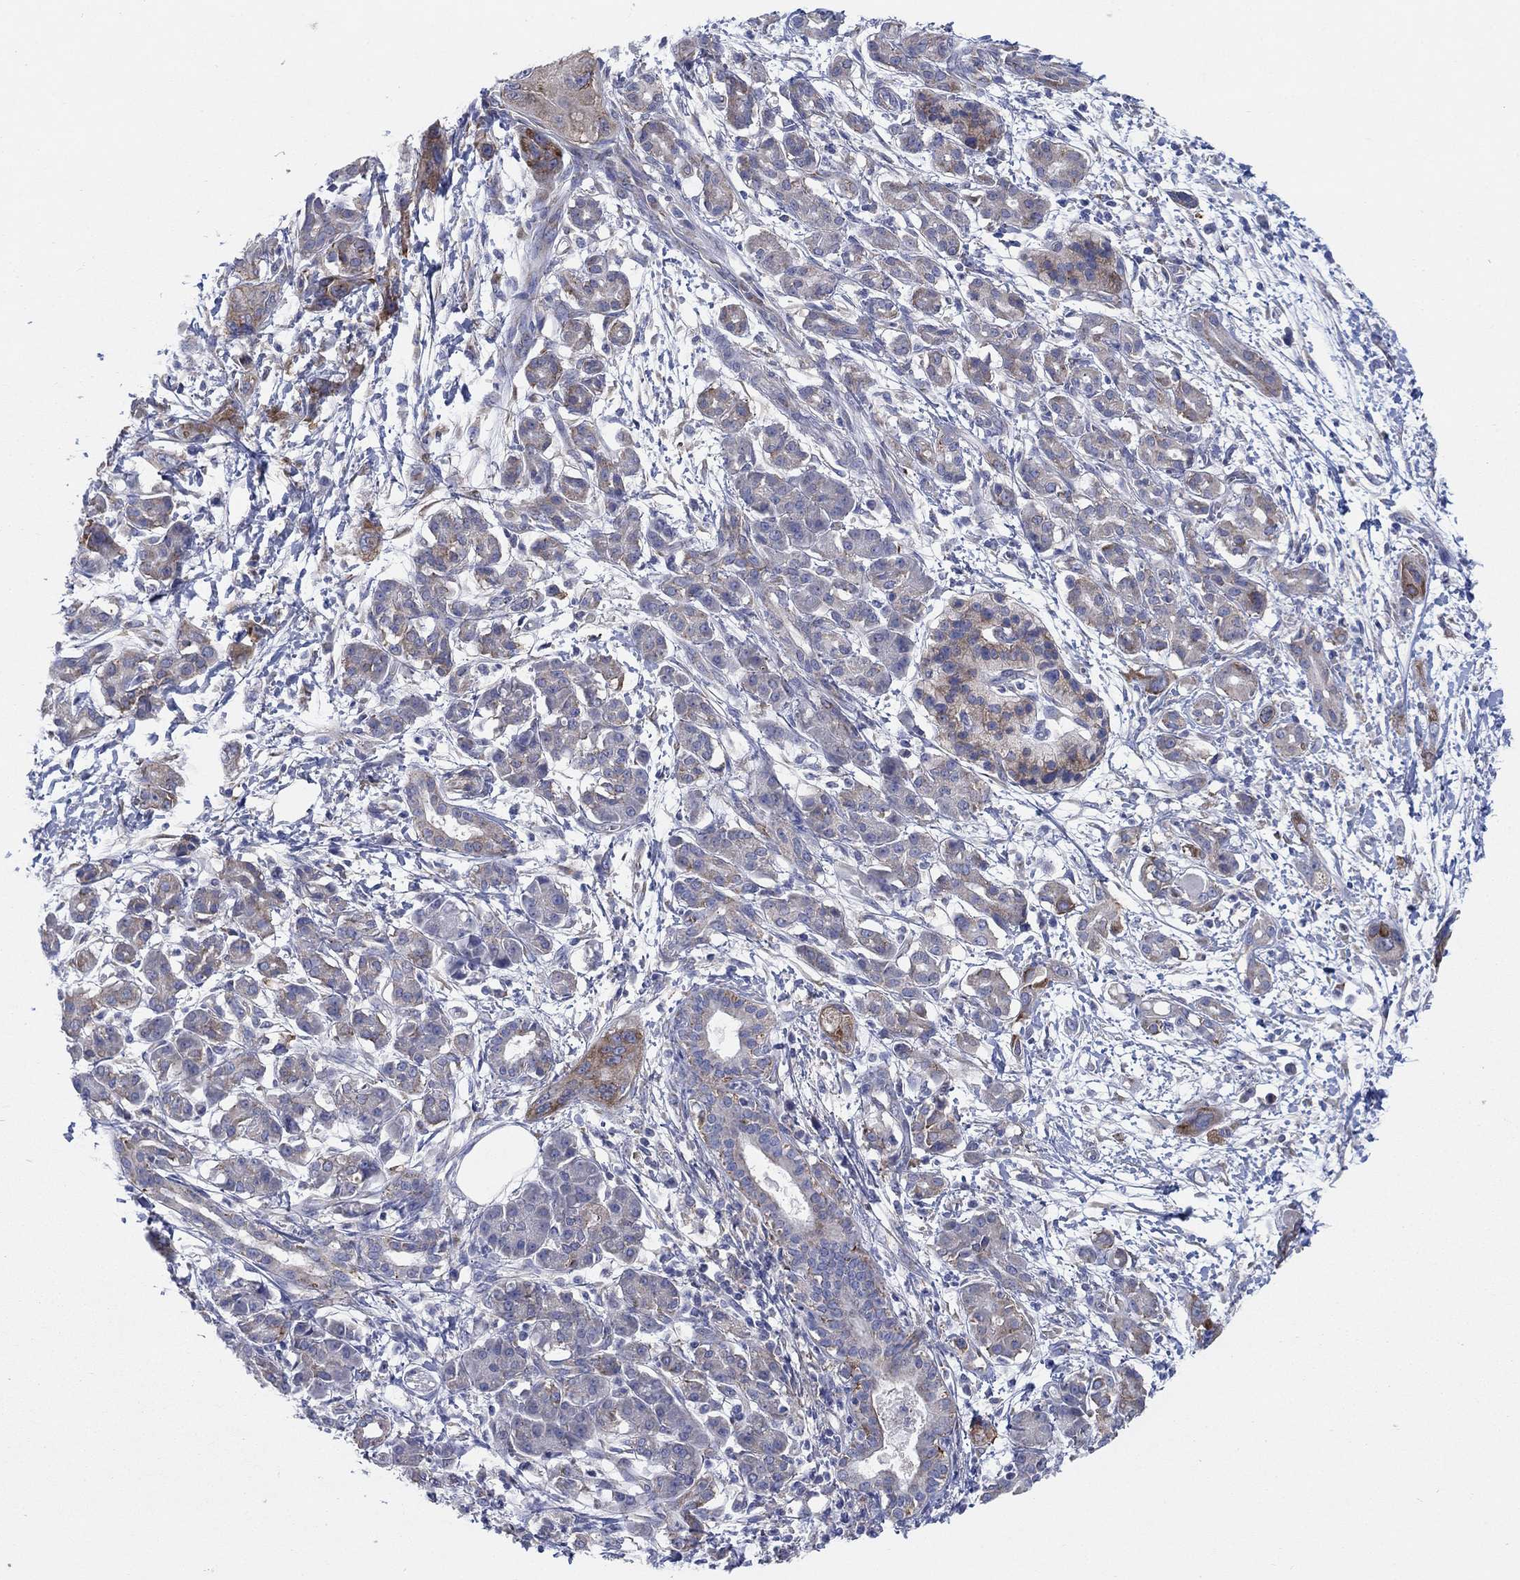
{"staining": {"intensity": "strong", "quantity": "<25%", "location": "cytoplasmic/membranous"}, "tissue": "pancreatic cancer", "cell_type": "Tumor cells", "image_type": "cancer", "snomed": [{"axis": "morphology", "description": "Adenocarcinoma, NOS"}, {"axis": "topography", "description": "Pancreas"}], "caption": "Pancreatic cancer (adenocarcinoma) stained with a protein marker demonstrates strong staining in tumor cells.", "gene": "TMEM59", "patient": {"sex": "male", "age": 72}}